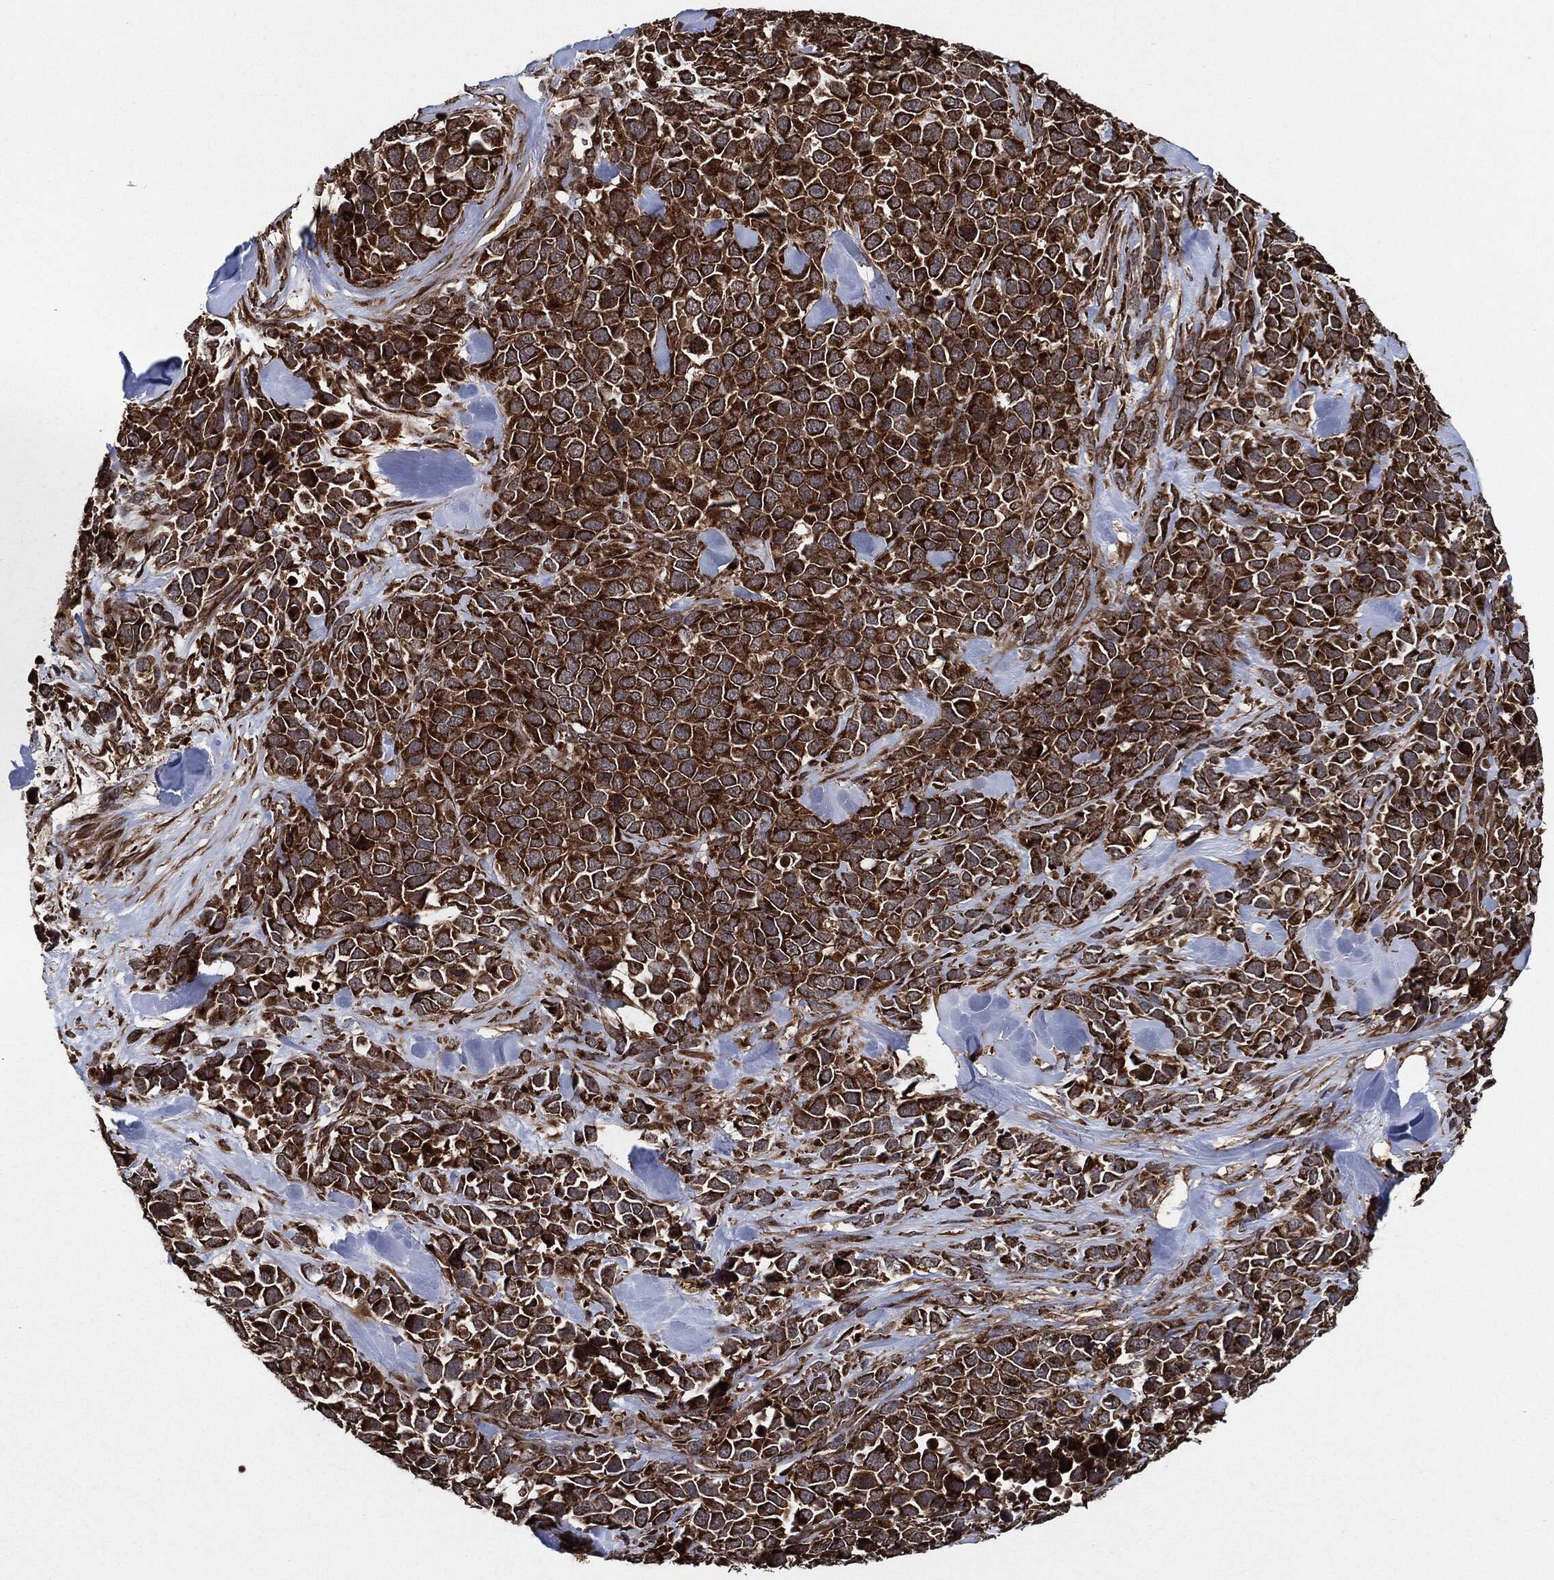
{"staining": {"intensity": "strong", "quantity": ">75%", "location": "cytoplasmic/membranous"}, "tissue": "melanoma", "cell_type": "Tumor cells", "image_type": "cancer", "snomed": [{"axis": "morphology", "description": "Malignant melanoma, Metastatic site"}, {"axis": "topography", "description": "Skin"}], "caption": "IHC micrograph of human malignant melanoma (metastatic site) stained for a protein (brown), which demonstrates high levels of strong cytoplasmic/membranous positivity in approximately >75% of tumor cells.", "gene": "BCAR1", "patient": {"sex": "male", "age": 84}}